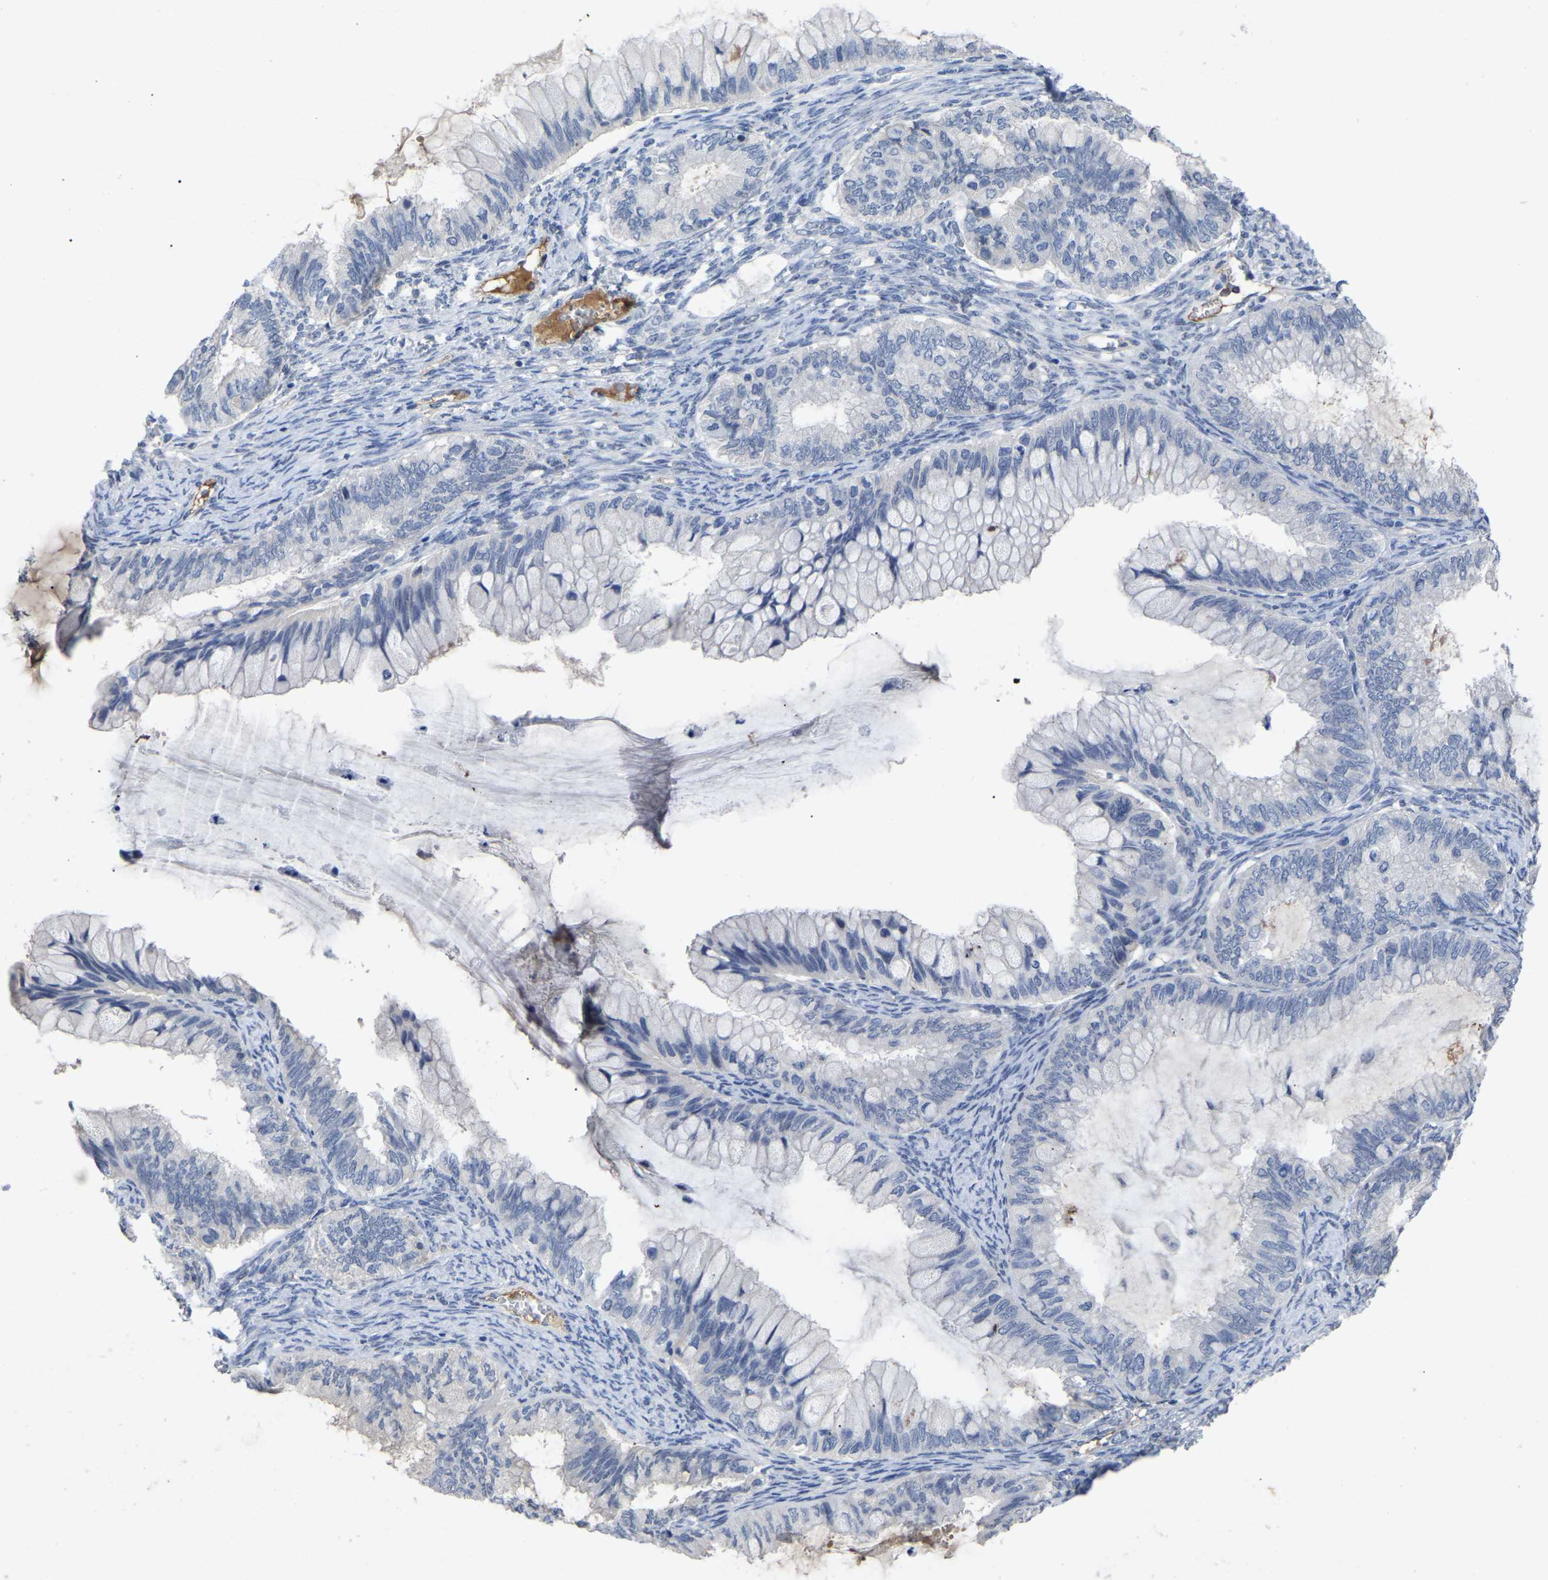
{"staining": {"intensity": "negative", "quantity": "none", "location": "none"}, "tissue": "ovarian cancer", "cell_type": "Tumor cells", "image_type": "cancer", "snomed": [{"axis": "morphology", "description": "Cystadenocarcinoma, mucinous, NOS"}, {"axis": "topography", "description": "Ovary"}], "caption": "The photomicrograph reveals no significant expression in tumor cells of ovarian mucinous cystadenocarcinoma.", "gene": "SMPD2", "patient": {"sex": "female", "age": 80}}